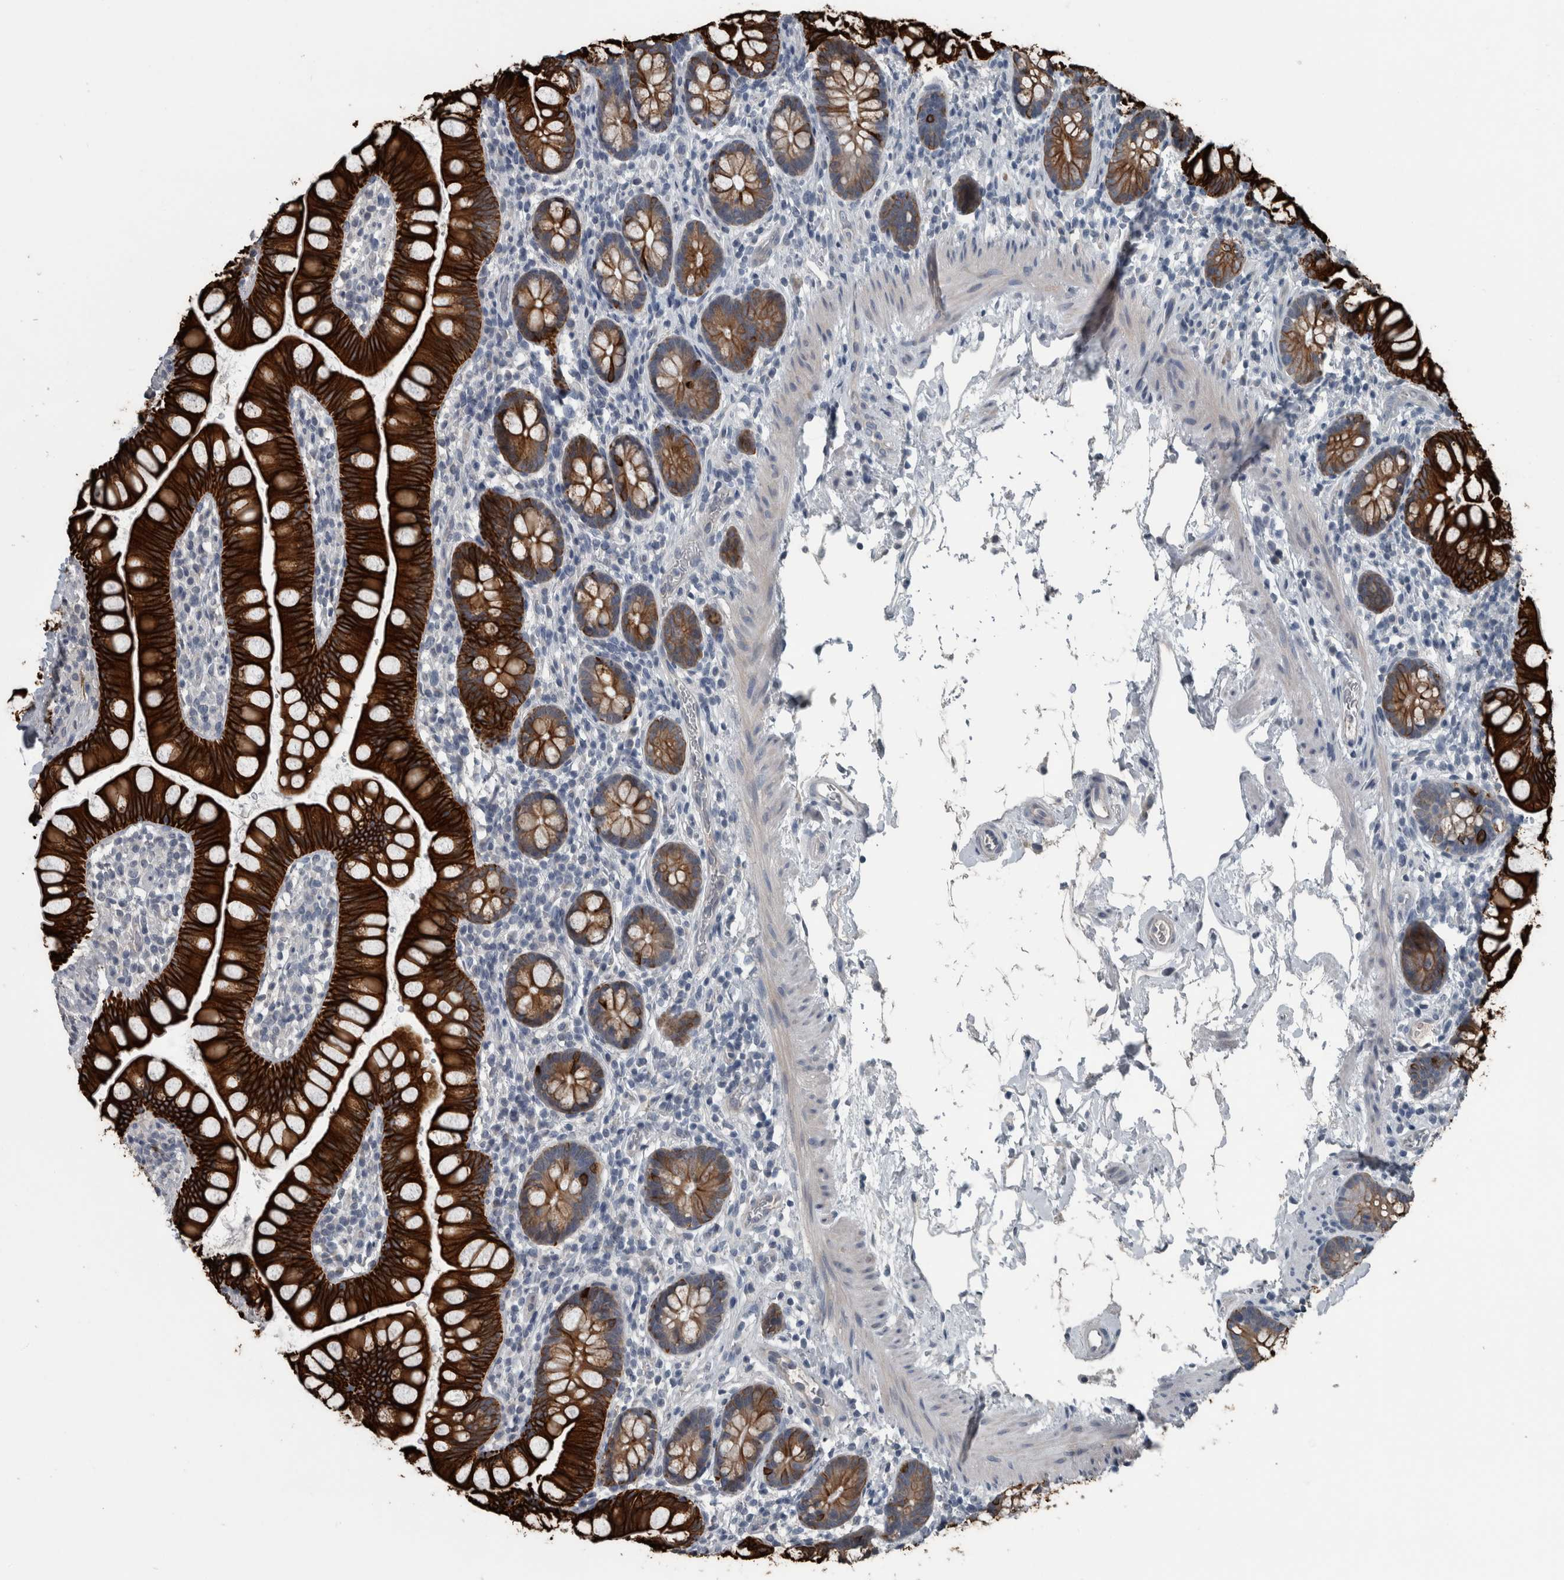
{"staining": {"intensity": "strong", "quantity": ">75%", "location": "cytoplasmic/membranous"}, "tissue": "small intestine", "cell_type": "Glandular cells", "image_type": "normal", "snomed": [{"axis": "morphology", "description": "Normal tissue, NOS"}, {"axis": "topography", "description": "Small intestine"}], "caption": "A photomicrograph of human small intestine stained for a protein reveals strong cytoplasmic/membranous brown staining in glandular cells.", "gene": "KRT20", "patient": {"sex": "female", "age": 84}}